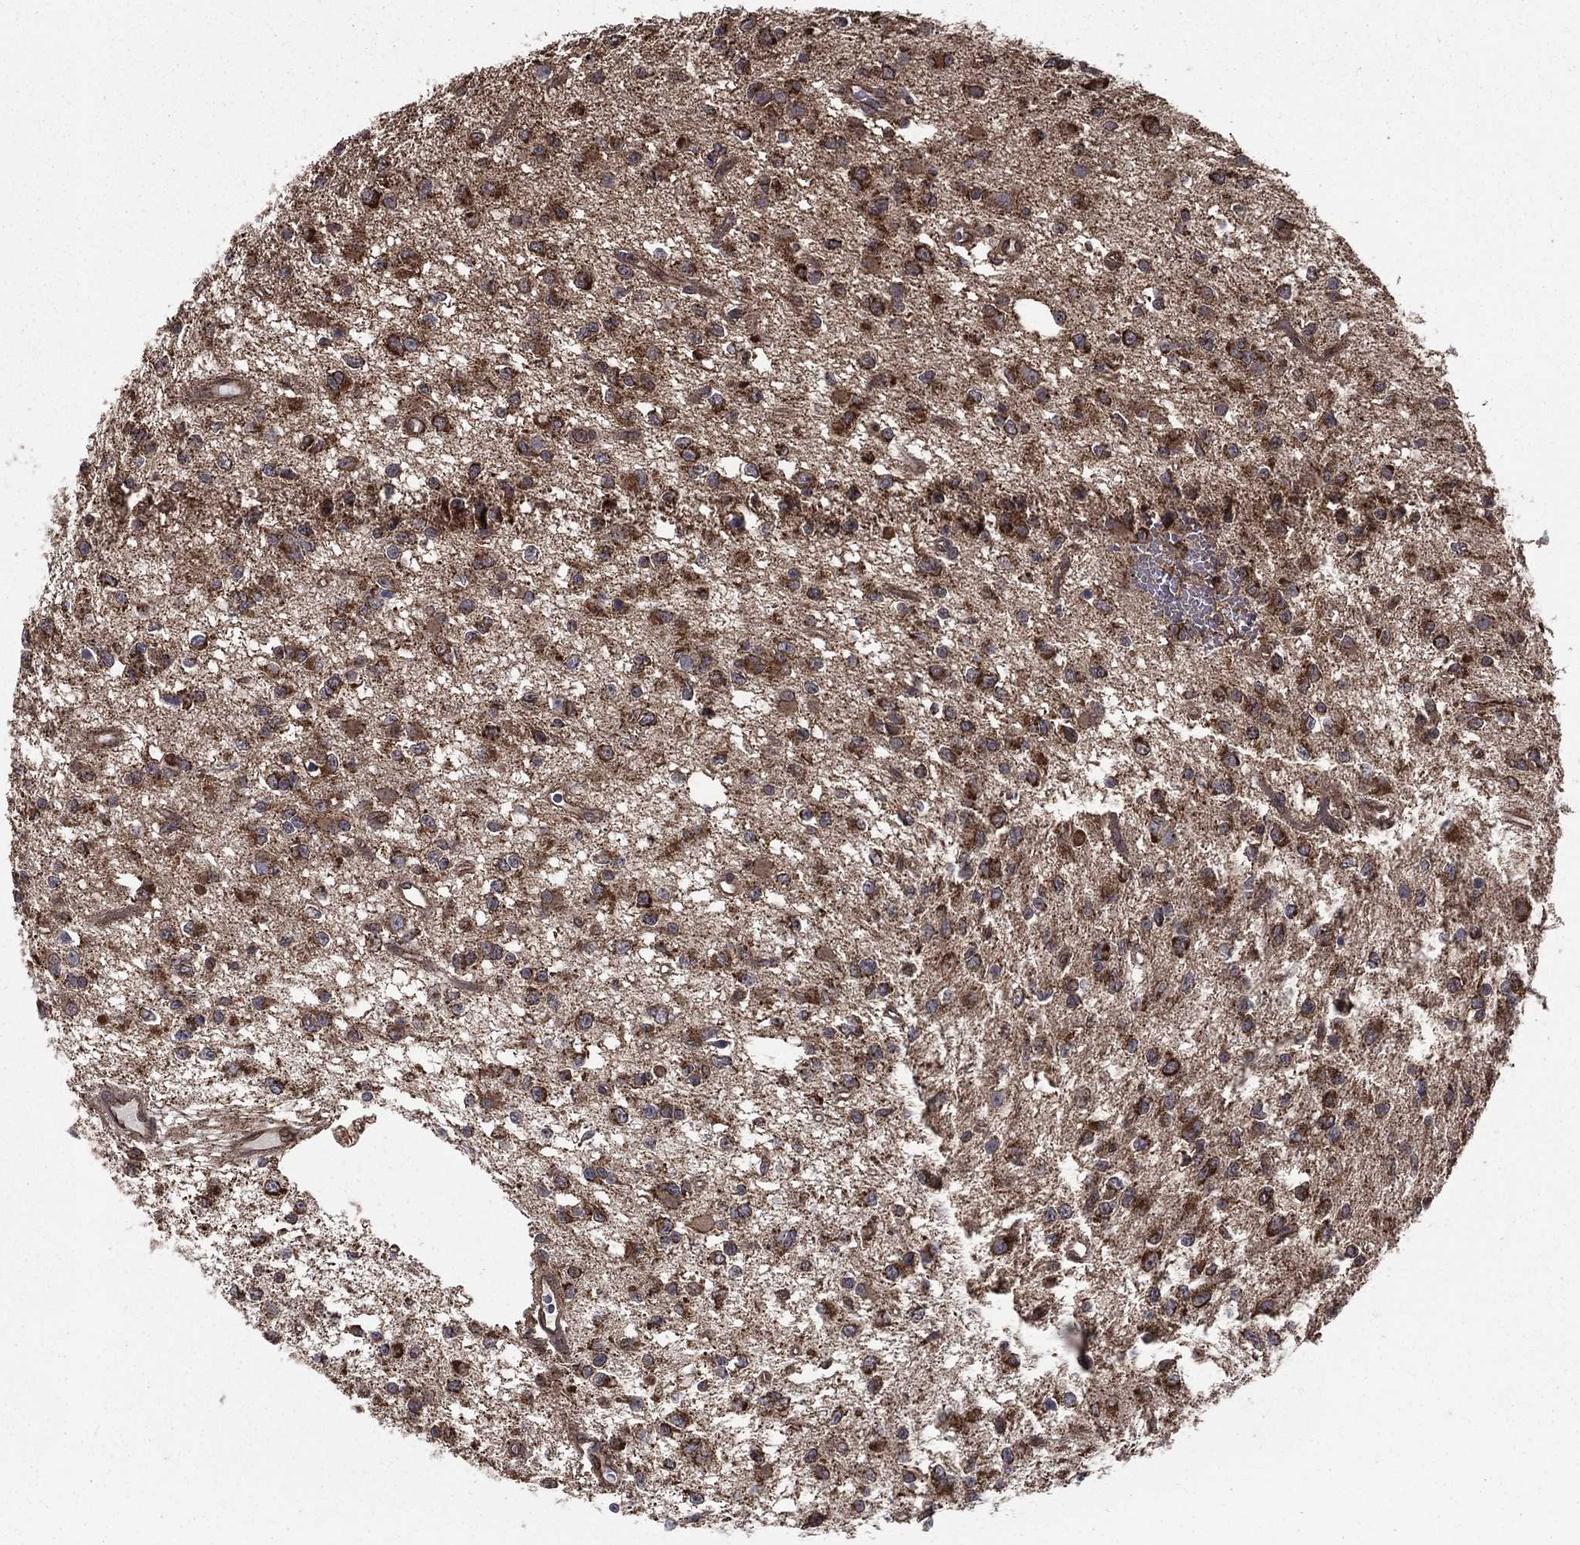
{"staining": {"intensity": "moderate", "quantity": "25%-75%", "location": "cytoplasmic/membranous"}, "tissue": "glioma", "cell_type": "Tumor cells", "image_type": "cancer", "snomed": [{"axis": "morphology", "description": "Glioma, malignant, Low grade"}, {"axis": "topography", "description": "Brain"}], "caption": "DAB immunohistochemical staining of glioma displays moderate cytoplasmic/membranous protein staining in approximately 25%-75% of tumor cells. (Stains: DAB in brown, nuclei in blue, Microscopy: brightfield microscopy at high magnification).", "gene": "RIGI", "patient": {"sex": "female", "age": 45}}